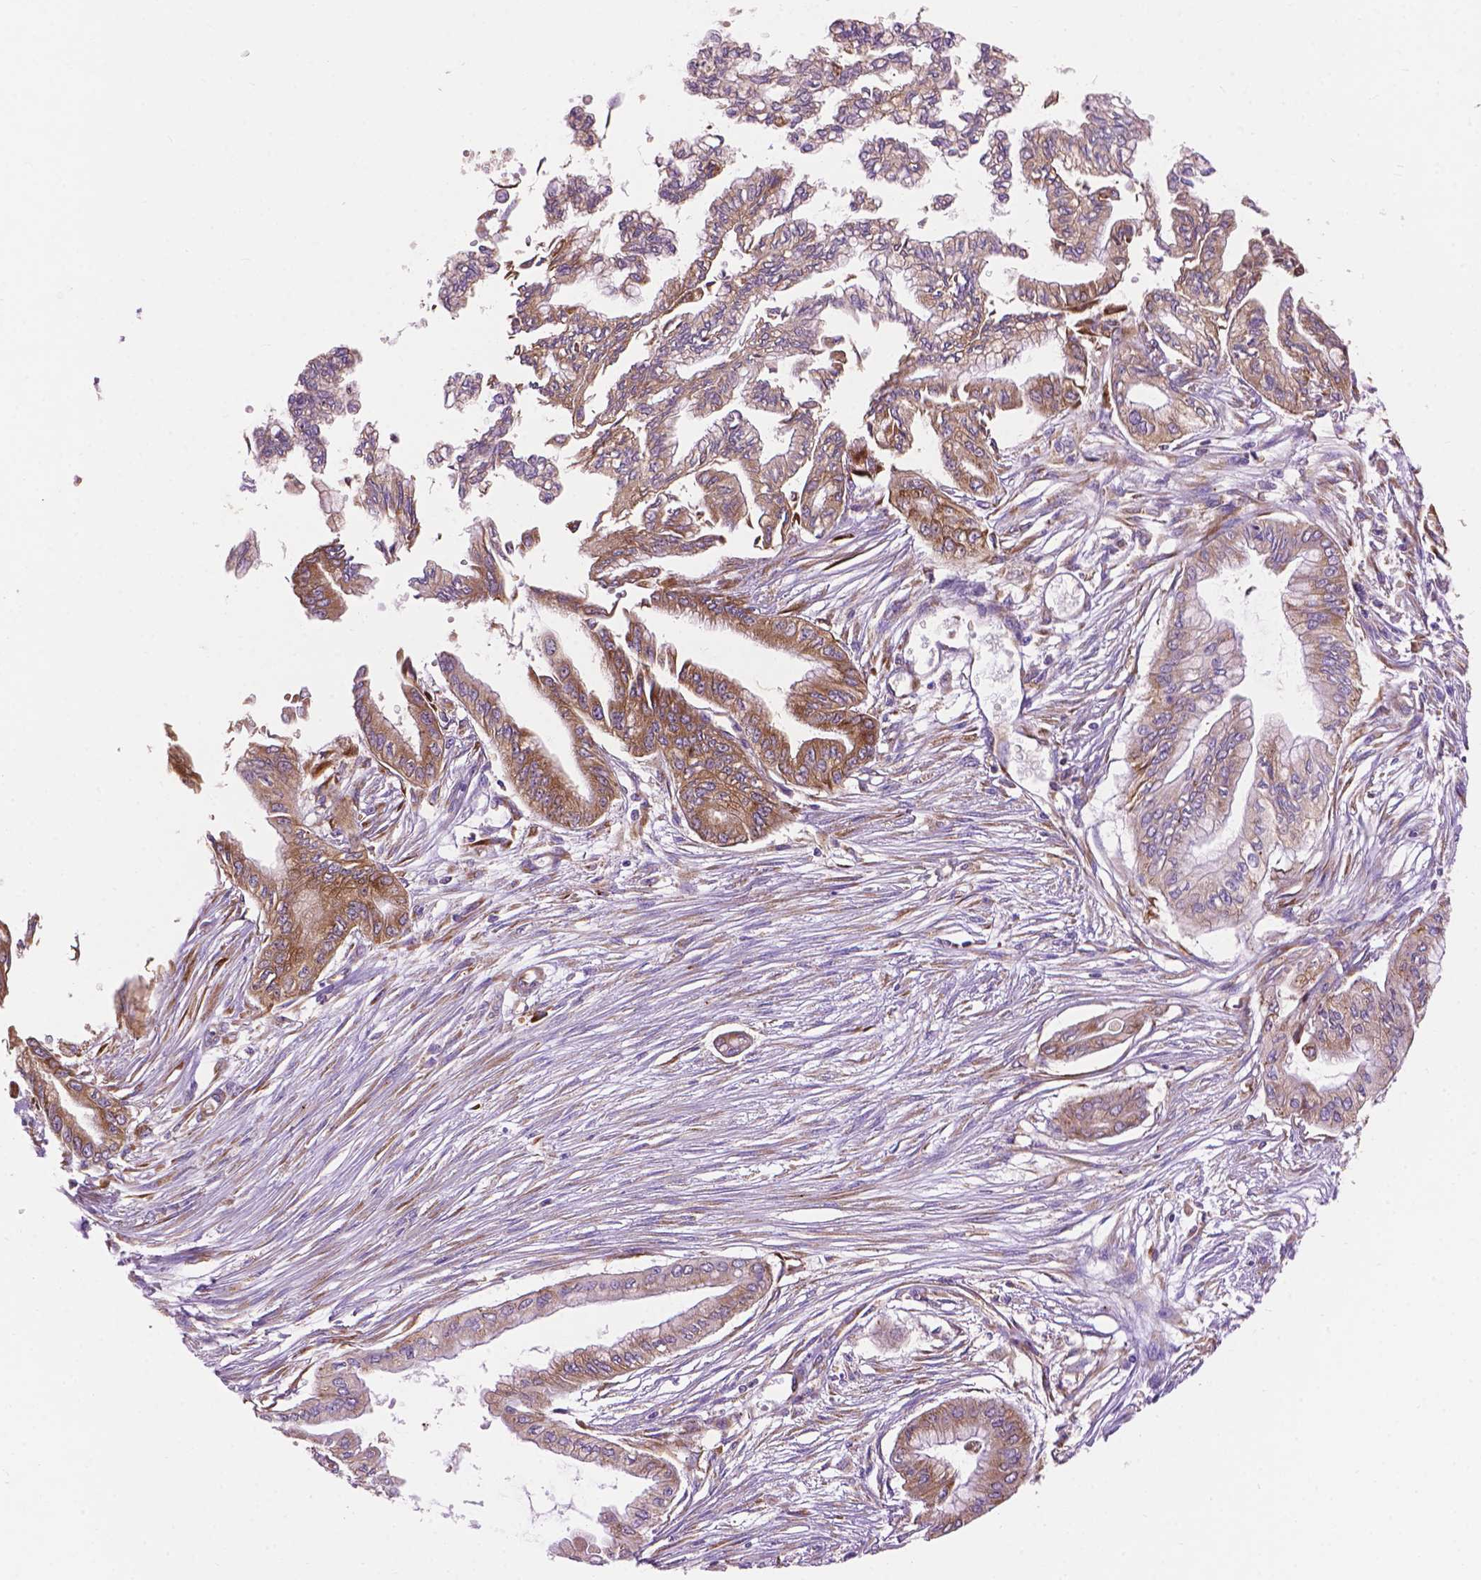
{"staining": {"intensity": "moderate", "quantity": ">75%", "location": "cytoplasmic/membranous"}, "tissue": "pancreatic cancer", "cell_type": "Tumor cells", "image_type": "cancer", "snomed": [{"axis": "morphology", "description": "Adenocarcinoma, NOS"}, {"axis": "topography", "description": "Pancreas"}], "caption": "Pancreatic cancer (adenocarcinoma) stained with immunohistochemistry (IHC) displays moderate cytoplasmic/membranous expression in approximately >75% of tumor cells.", "gene": "RPL37A", "patient": {"sex": "female", "age": 68}}